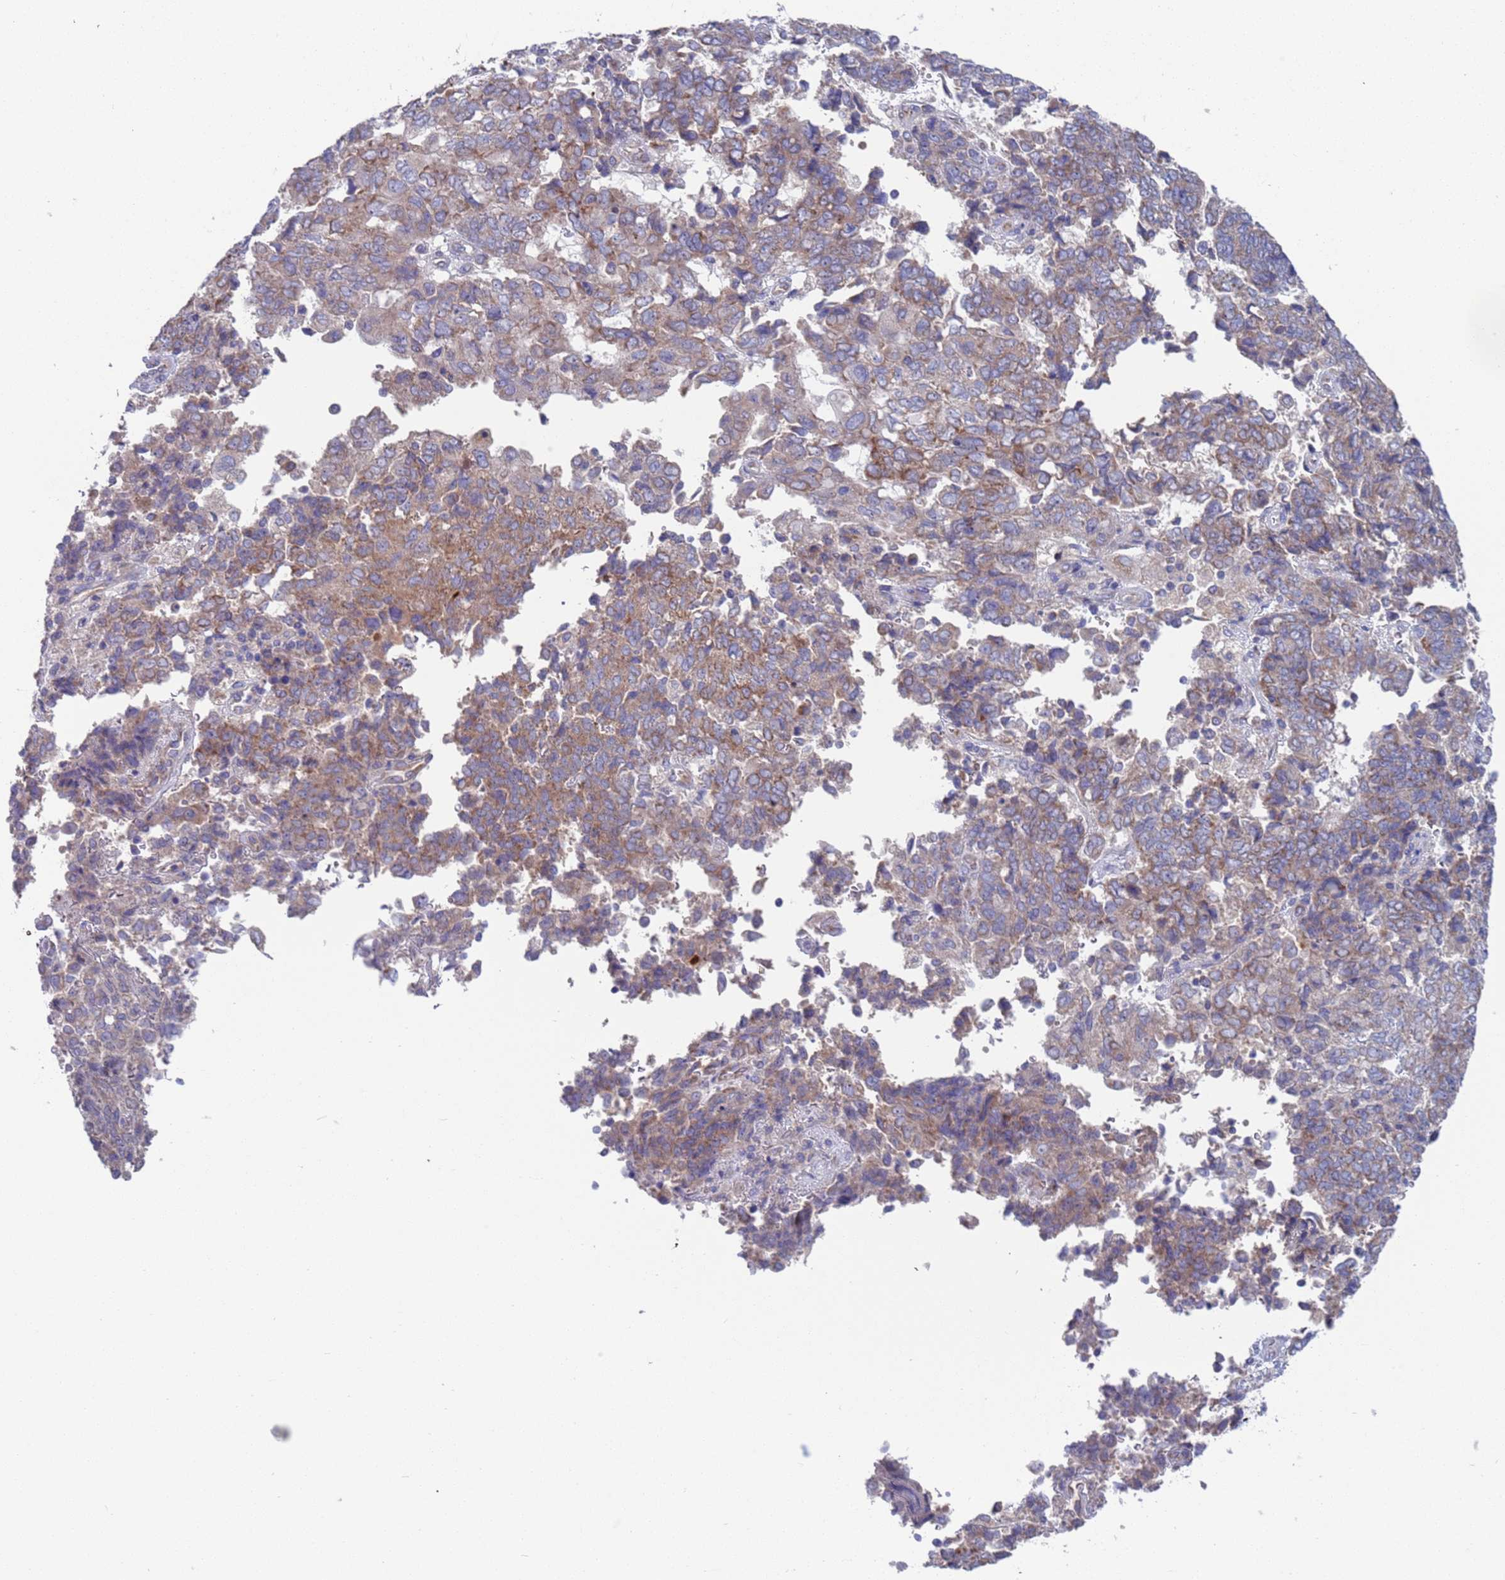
{"staining": {"intensity": "weak", "quantity": "25%-75%", "location": "cytoplasmic/membranous"}, "tissue": "endometrial cancer", "cell_type": "Tumor cells", "image_type": "cancer", "snomed": [{"axis": "morphology", "description": "Adenocarcinoma, NOS"}, {"axis": "topography", "description": "Endometrium"}], "caption": "This is an image of immunohistochemistry (IHC) staining of adenocarcinoma (endometrial), which shows weak expression in the cytoplasmic/membranous of tumor cells.", "gene": "PET117", "patient": {"sex": "female", "age": 80}}